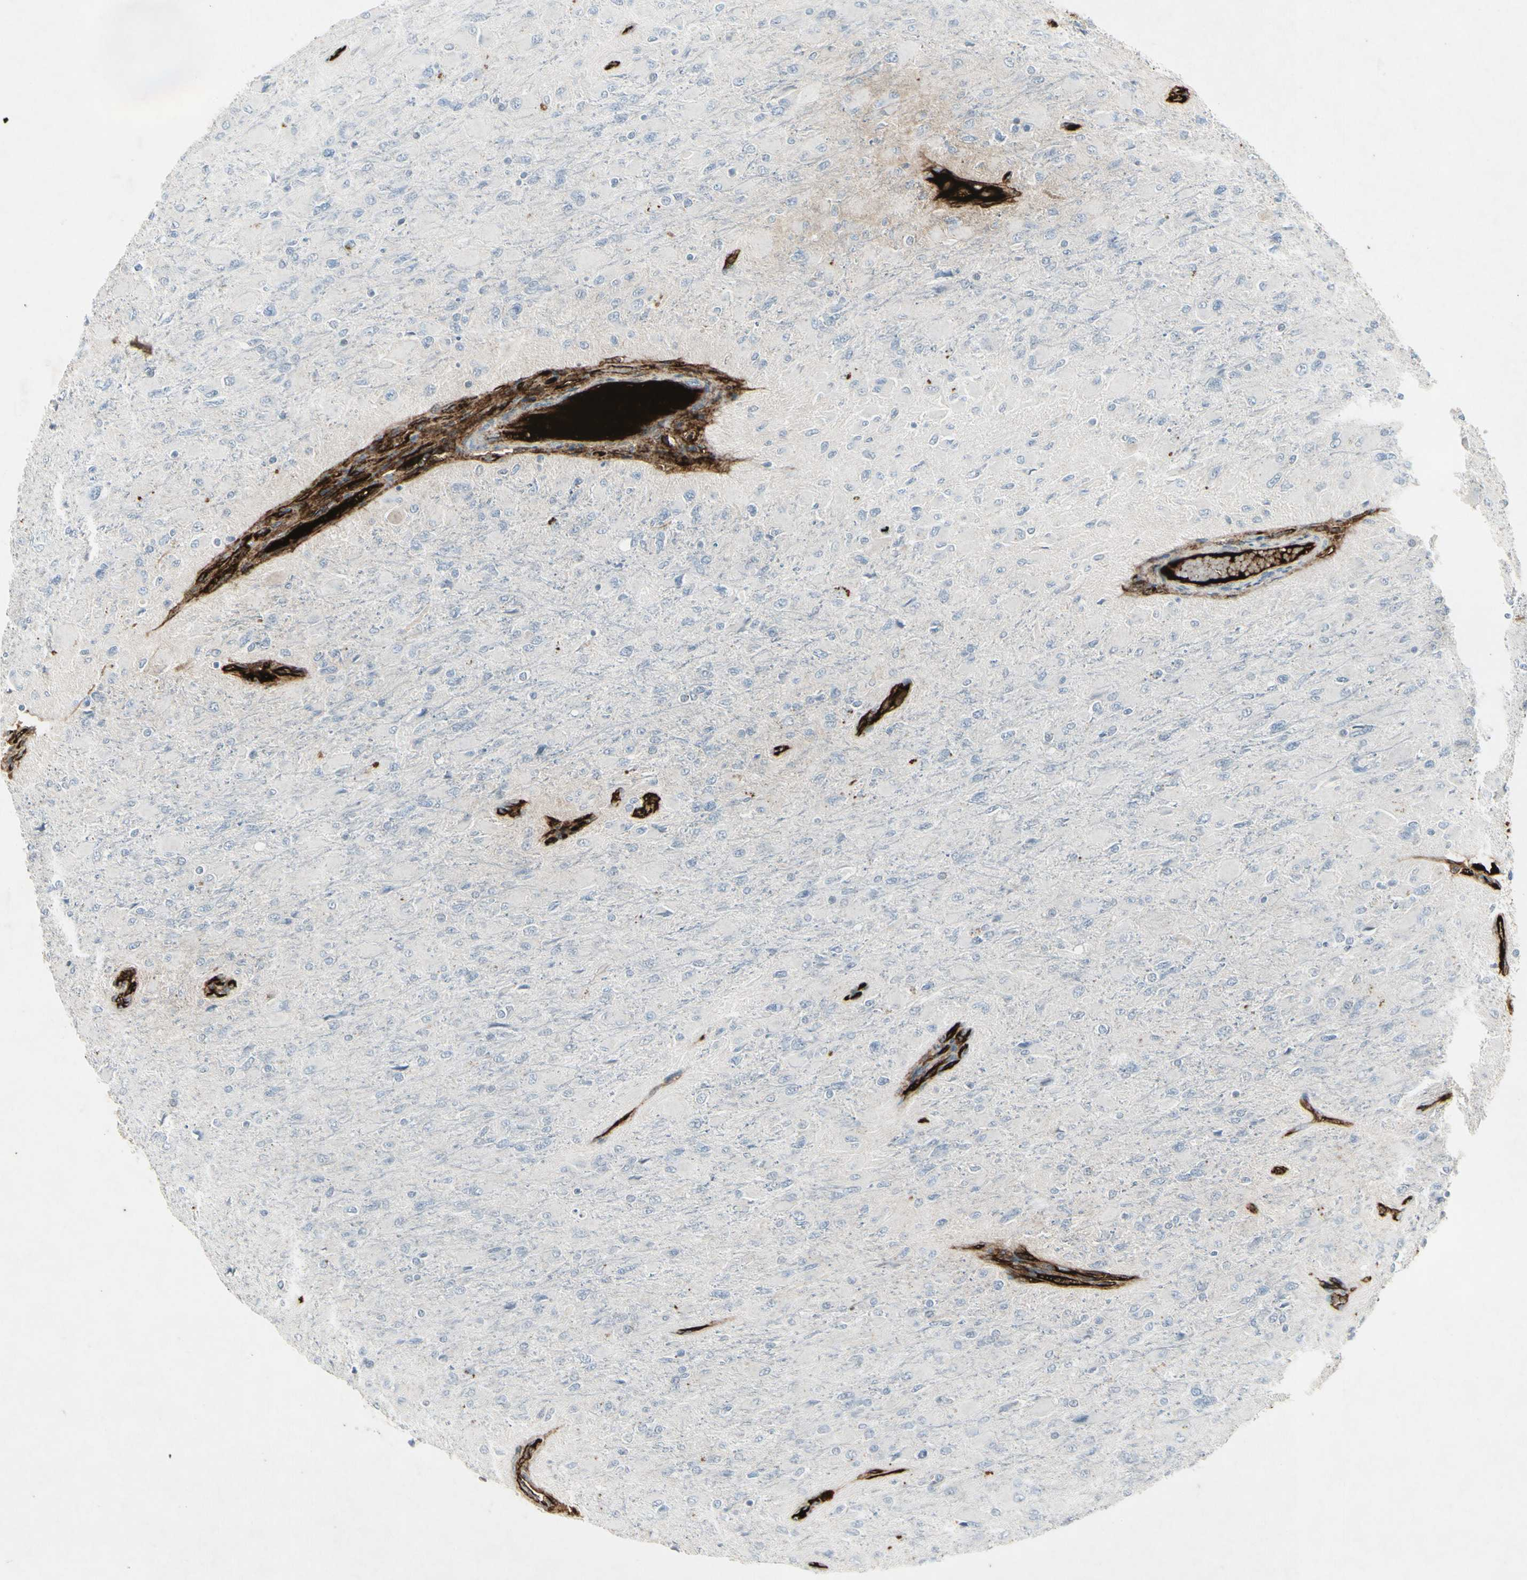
{"staining": {"intensity": "negative", "quantity": "none", "location": "none"}, "tissue": "glioma", "cell_type": "Tumor cells", "image_type": "cancer", "snomed": [{"axis": "morphology", "description": "Glioma, malignant, High grade"}, {"axis": "topography", "description": "Cerebral cortex"}], "caption": "Tumor cells are negative for brown protein staining in malignant high-grade glioma.", "gene": "IGHM", "patient": {"sex": "female", "age": 36}}